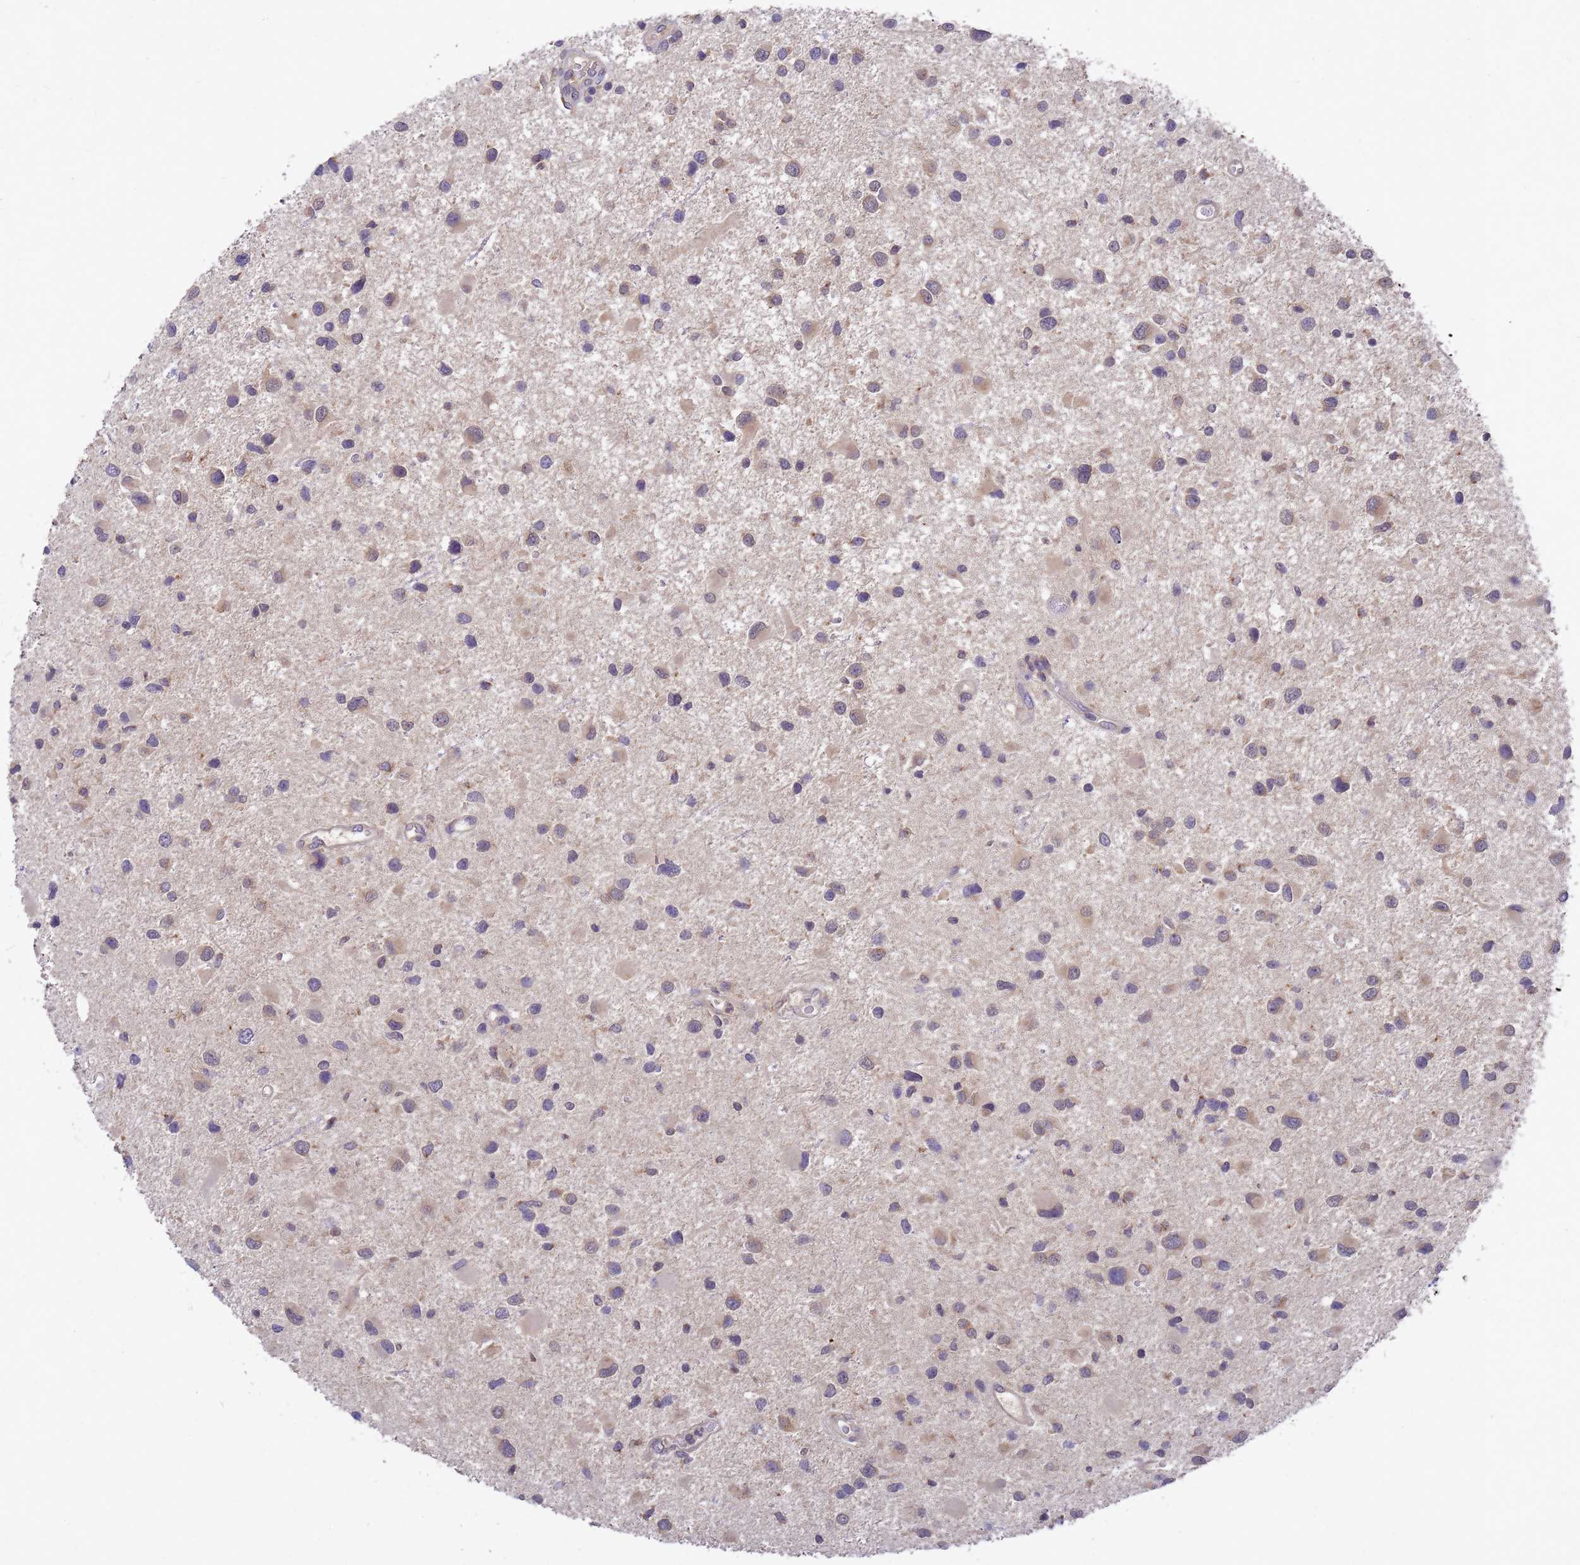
{"staining": {"intensity": "weak", "quantity": "25%-75%", "location": "cytoplasmic/membranous"}, "tissue": "glioma", "cell_type": "Tumor cells", "image_type": "cancer", "snomed": [{"axis": "morphology", "description": "Glioma, malignant, Low grade"}, {"axis": "topography", "description": "Brain"}], "caption": "IHC (DAB) staining of low-grade glioma (malignant) shows weak cytoplasmic/membranous protein positivity in approximately 25%-75% of tumor cells.", "gene": "DCAF12L2", "patient": {"sex": "female", "age": 32}}